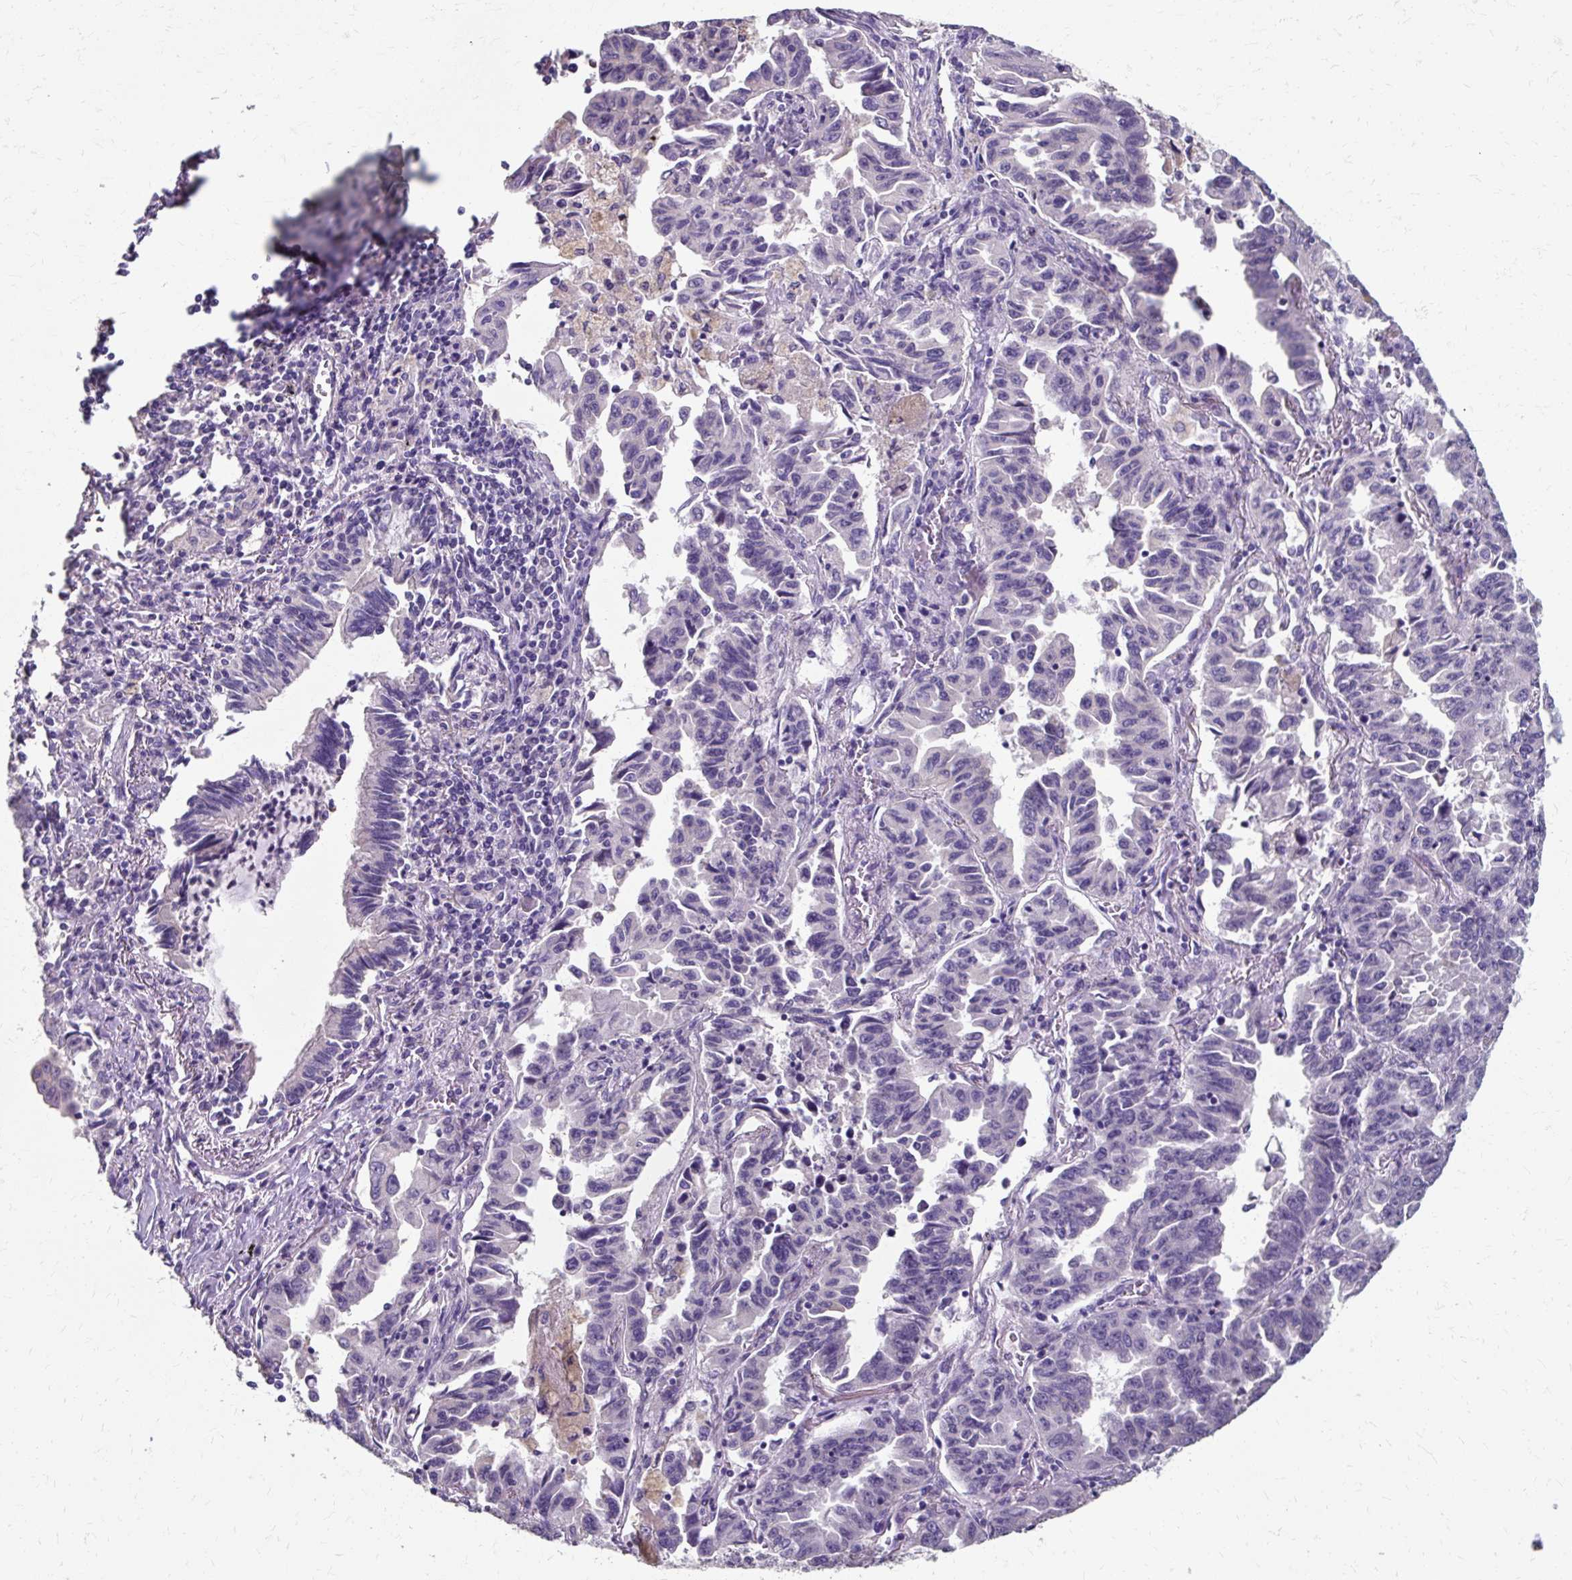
{"staining": {"intensity": "negative", "quantity": "none", "location": "none"}, "tissue": "lung cancer", "cell_type": "Tumor cells", "image_type": "cancer", "snomed": [{"axis": "morphology", "description": "Adenocarcinoma, NOS"}, {"axis": "topography", "description": "Lung"}], "caption": "Adenocarcinoma (lung) was stained to show a protein in brown. There is no significant staining in tumor cells. (IHC, brightfield microscopy, high magnification).", "gene": "KLHL24", "patient": {"sex": "female", "age": 51}}